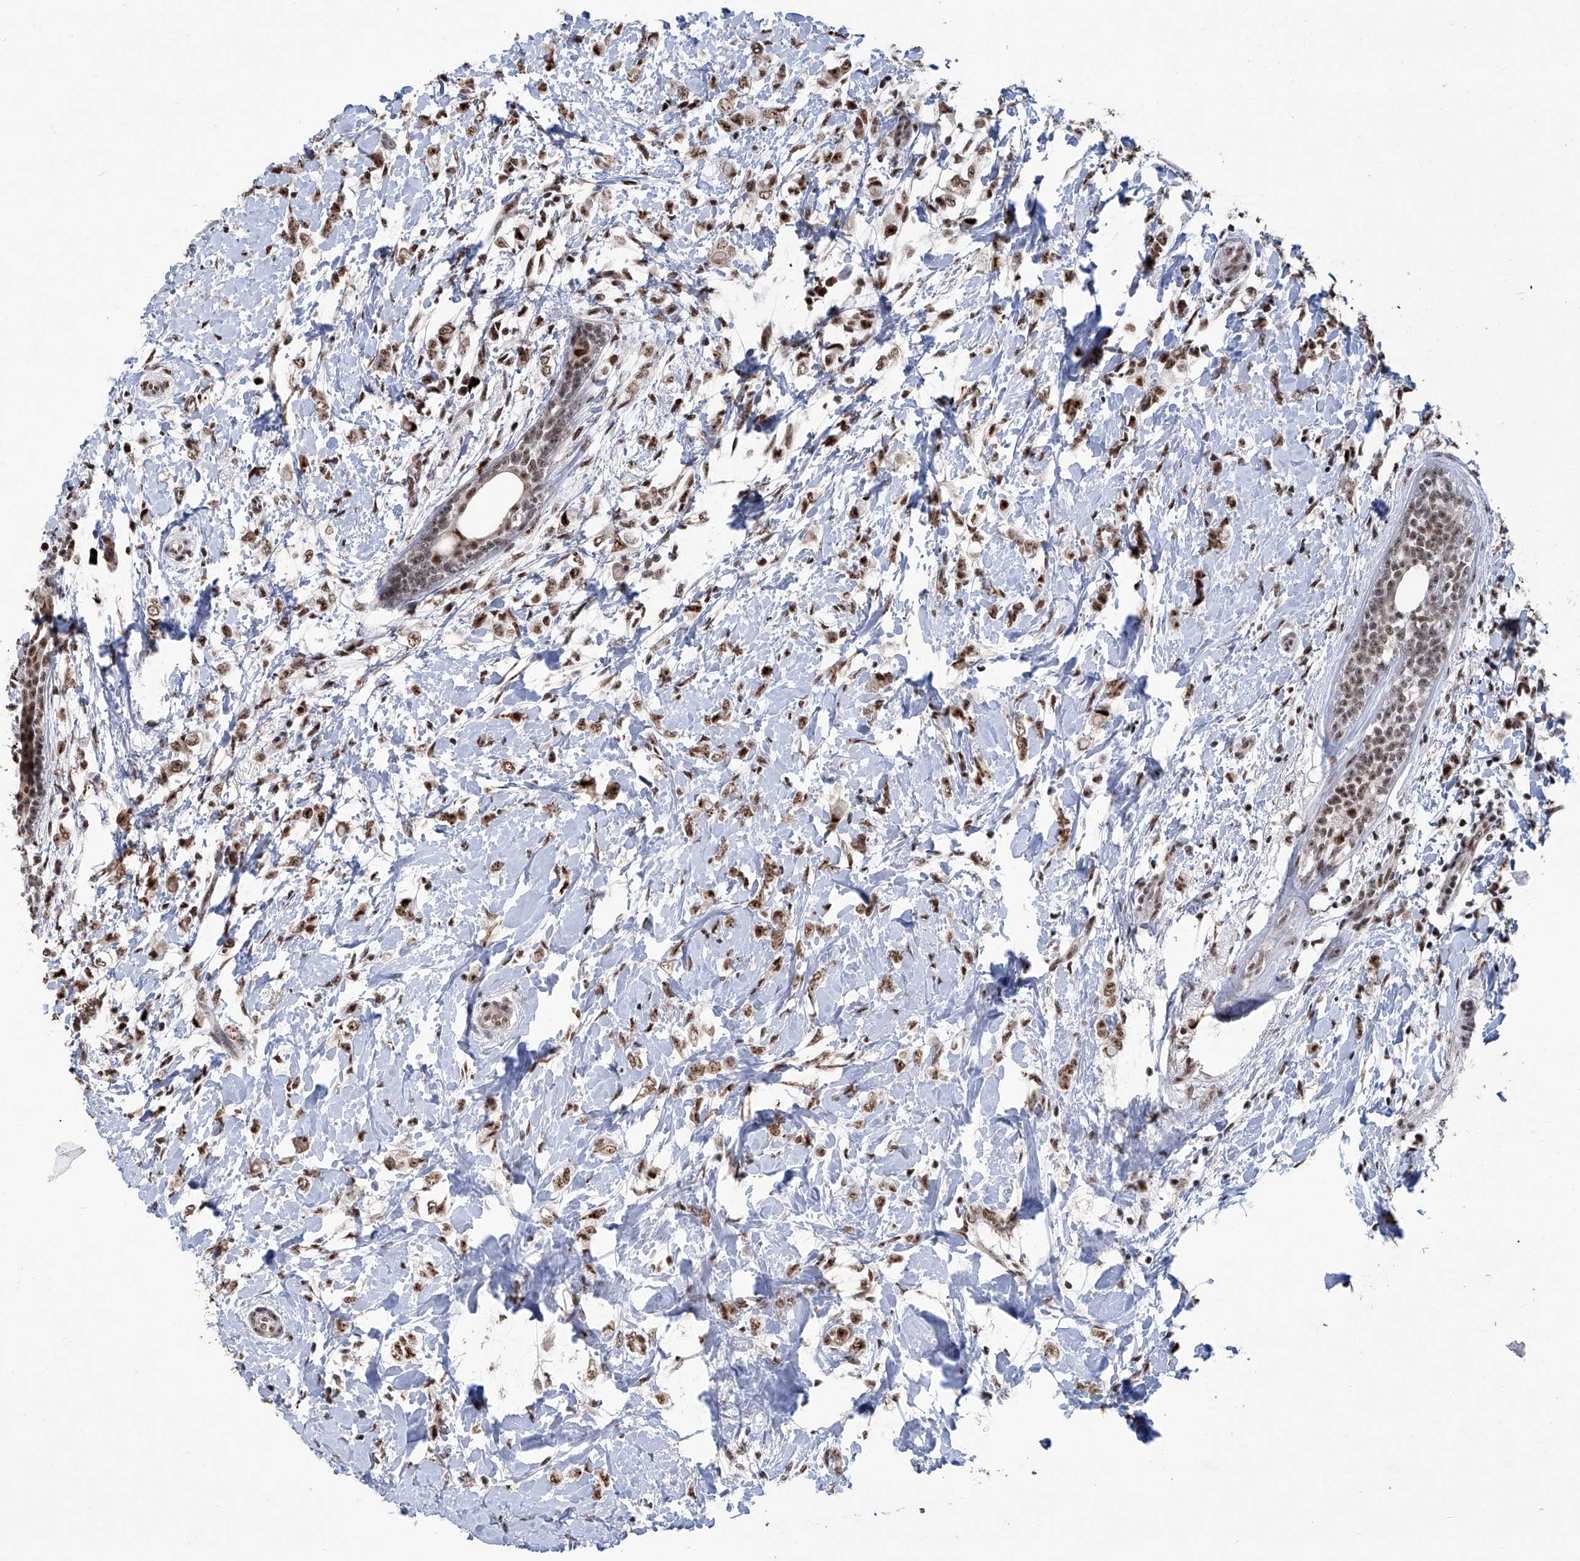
{"staining": {"intensity": "moderate", "quantity": ">75%", "location": "nuclear"}, "tissue": "breast cancer", "cell_type": "Tumor cells", "image_type": "cancer", "snomed": [{"axis": "morphology", "description": "Normal tissue, NOS"}, {"axis": "morphology", "description": "Lobular carcinoma"}, {"axis": "topography", "description": "Breast"}], "caption": "Immunohistochemical staining of human lobular carcinoma (breast) exhibits medium levels of moderate nuclear staining in approximately >75% of tumor cells.", "gene": "FBXL4", "patient": {"sex": "female", "age": 47}}